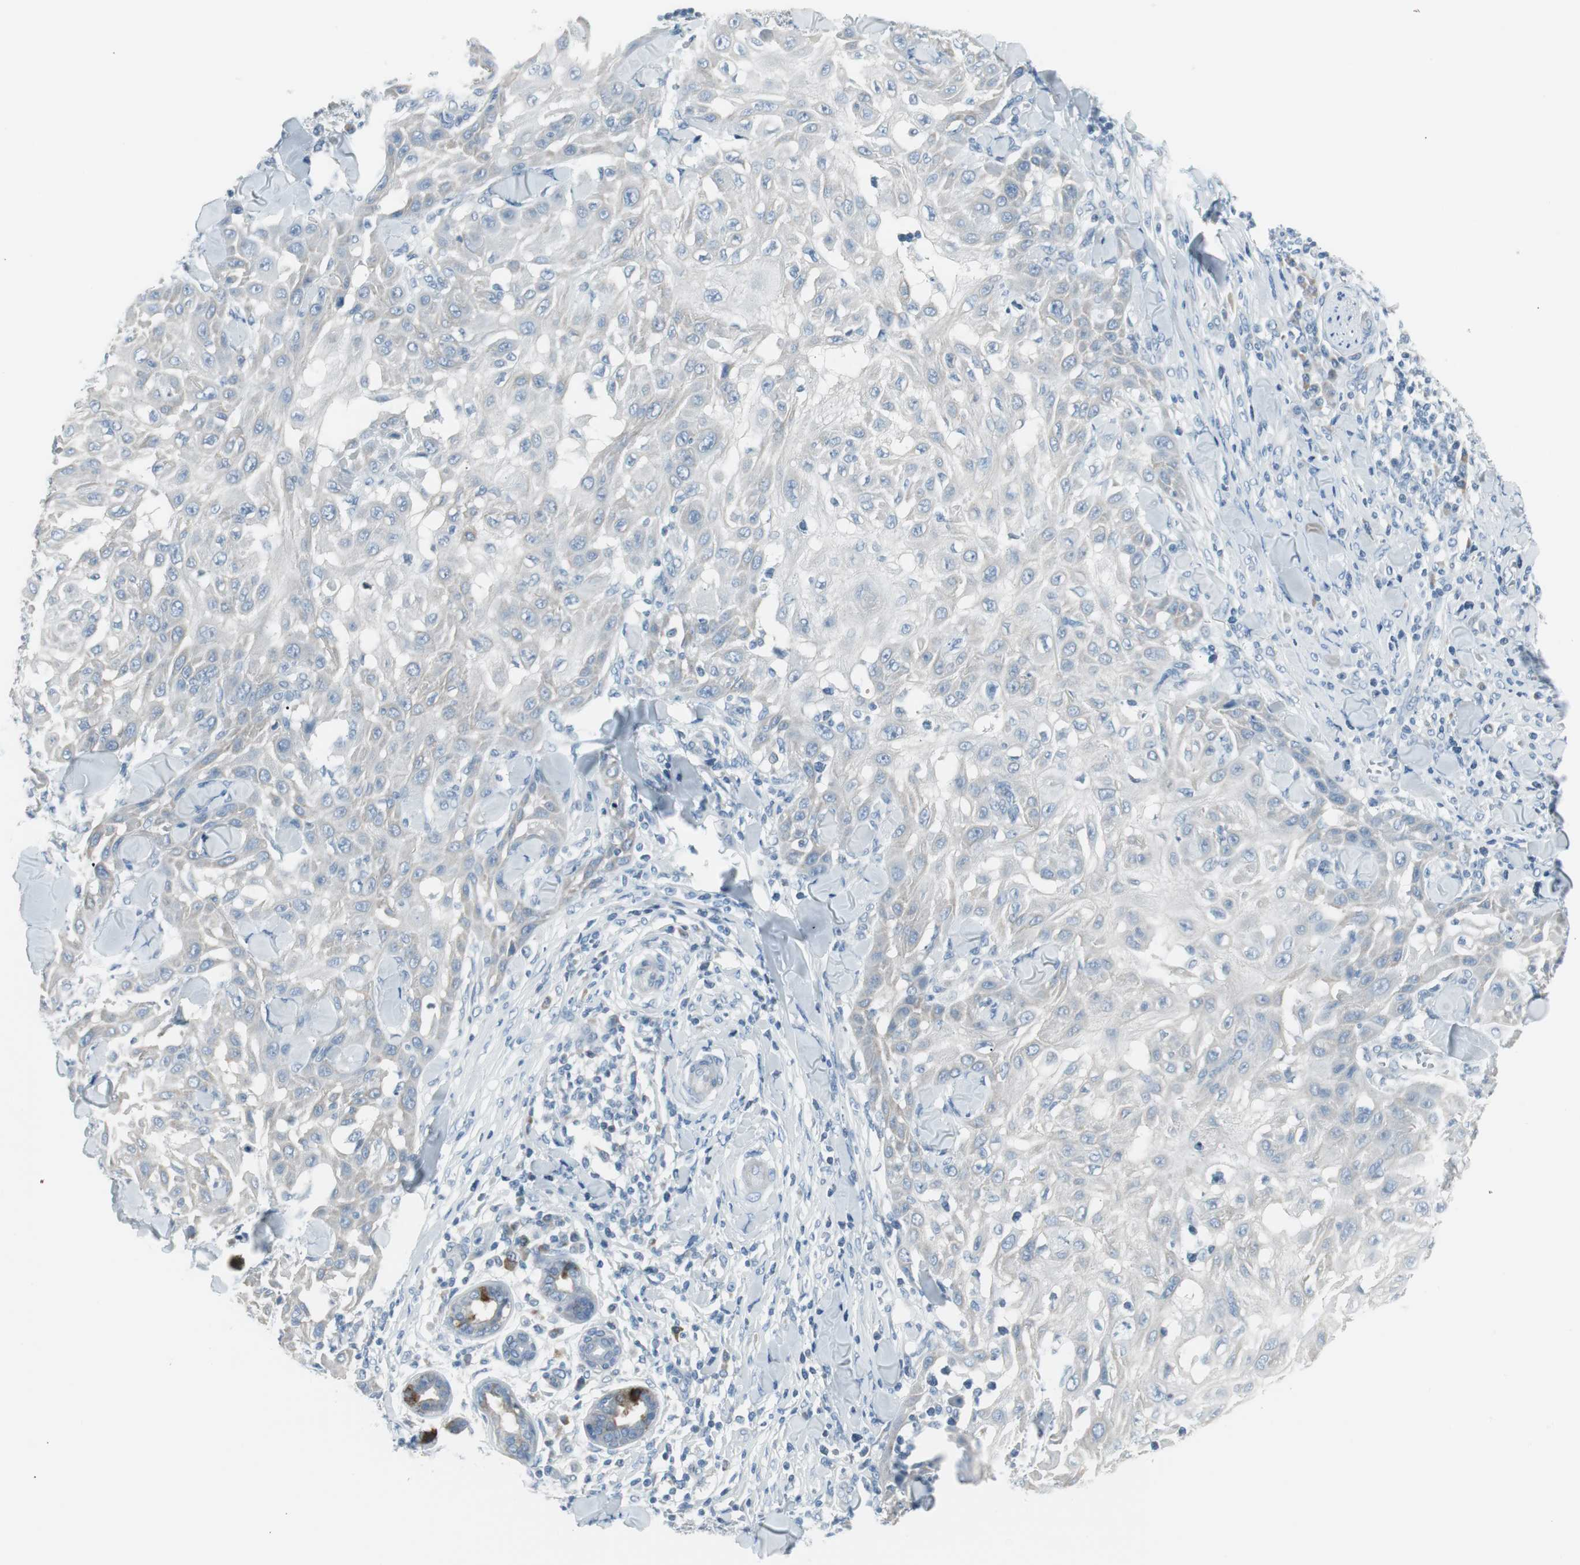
{"staining": {"intensity": "negative", "quantity": "none", "location": "none"}, "tissue": "skin cancer", "cell_type": "Tumor cells", "image_type": "cancer", "snomed": [{"axis": "morphology", "description": "Squamous cell carcinoma, NOS"}, {"axis": "topography", "description": "Skin"}], "caption": "IHC of human skin cancer (squamous cell carcinoma) reveals no expression in tumor cells.", "gene": "AGR2", "patient": {"sex": "male", "age": 24}}